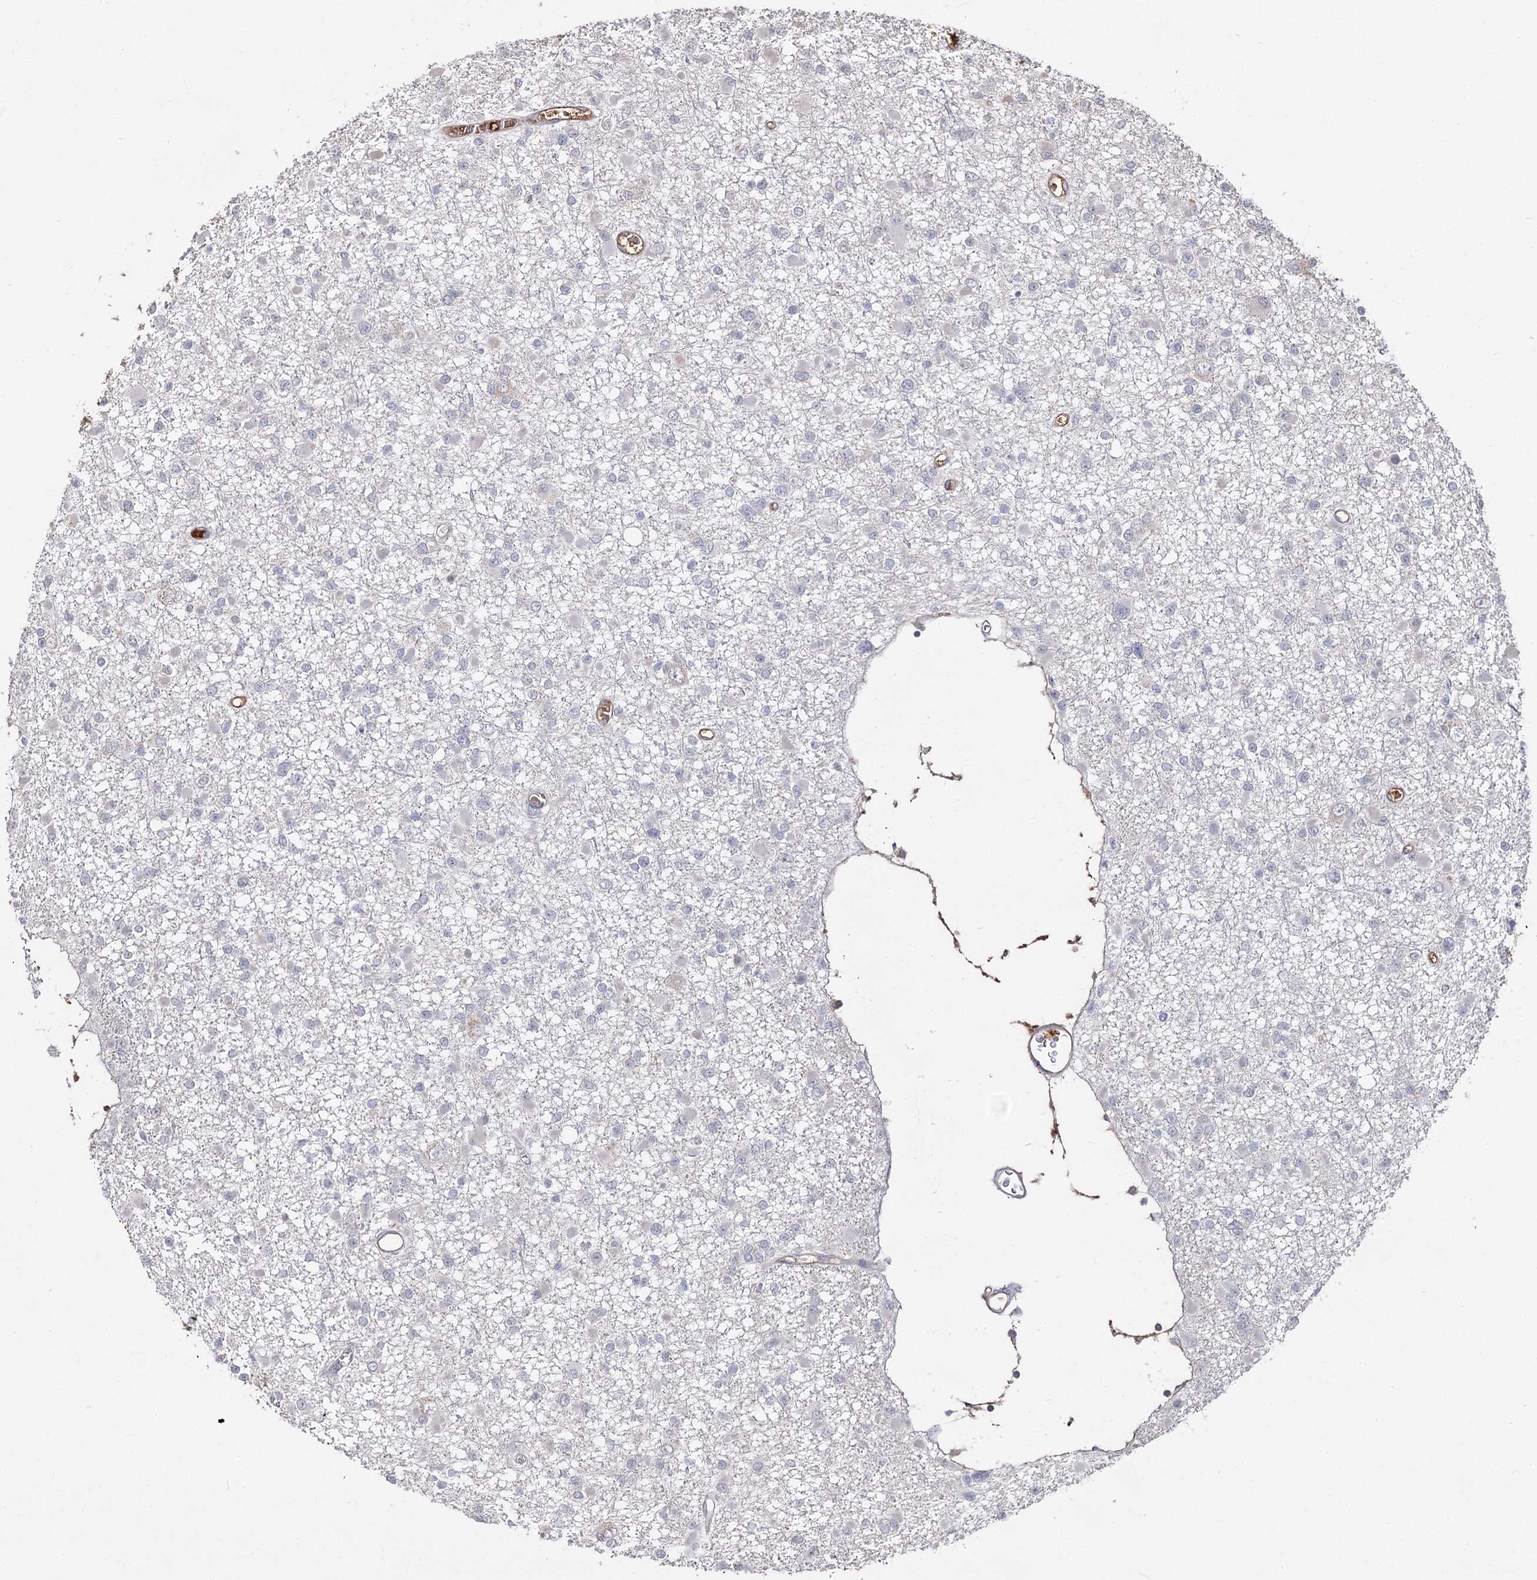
{"staining": {"intensity": "negative", "quantity": "none", "location": "none"}, "tissue": "glioma", "cell_type": "Tumor cells", "image_type": "cancer", "snomed": [{"axis": "morphology", "description": "Glioma, malignant, Low grade"}, {"axis": "topography", "description": "Brain"}], "caption": "A high-resolution micrograph shows immunohistochemistry staining of low-grade glioma (malignant), which displays no significant positivity in tumor cells. (DAB (3,3'-diaminobenzidine) immunohistochemistry with hematoxylin counter stain).", "gene": "ARFIP2", "patient": {"sex": "female", "age": 22}}